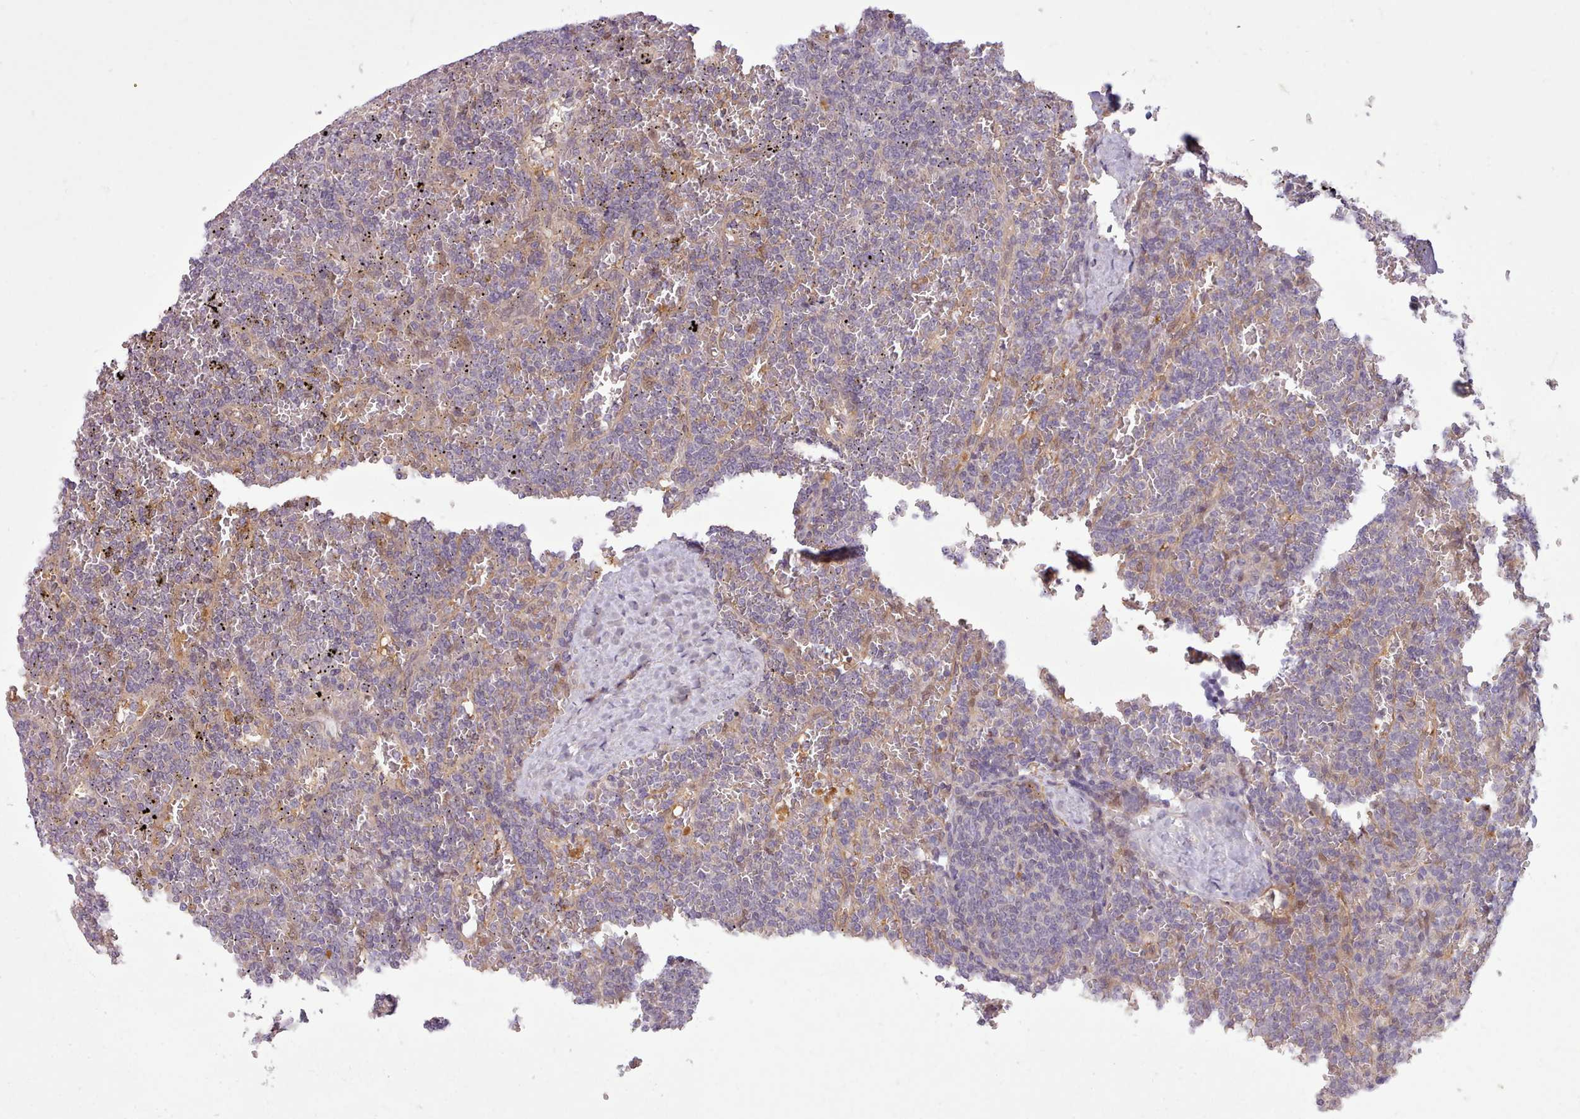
{"staining": {"intensity": "negative", "quantity": "none", "location": "none"}, "tissue": "lymphoma", "cell_type": "Tumor cells", "image_type": "cancer", "snomed": [{"axis": "morphology", "description": "Malignant lymphoma, non-Hodgkin's type, Low grade"}, {"axis": "topography", "description": "Spleen"}], "caption": "Immunohistochemistry histopathology image of neoplastic tissue: malignant lymphoma, non-Hodgkin's type (low-grade) stained with DAB (3,3'-diaminobenzidine) shows no significant protein positivity in tumor cells.", "gene": "NMRK1", "patient": {"sex": "female", "age": 19}}